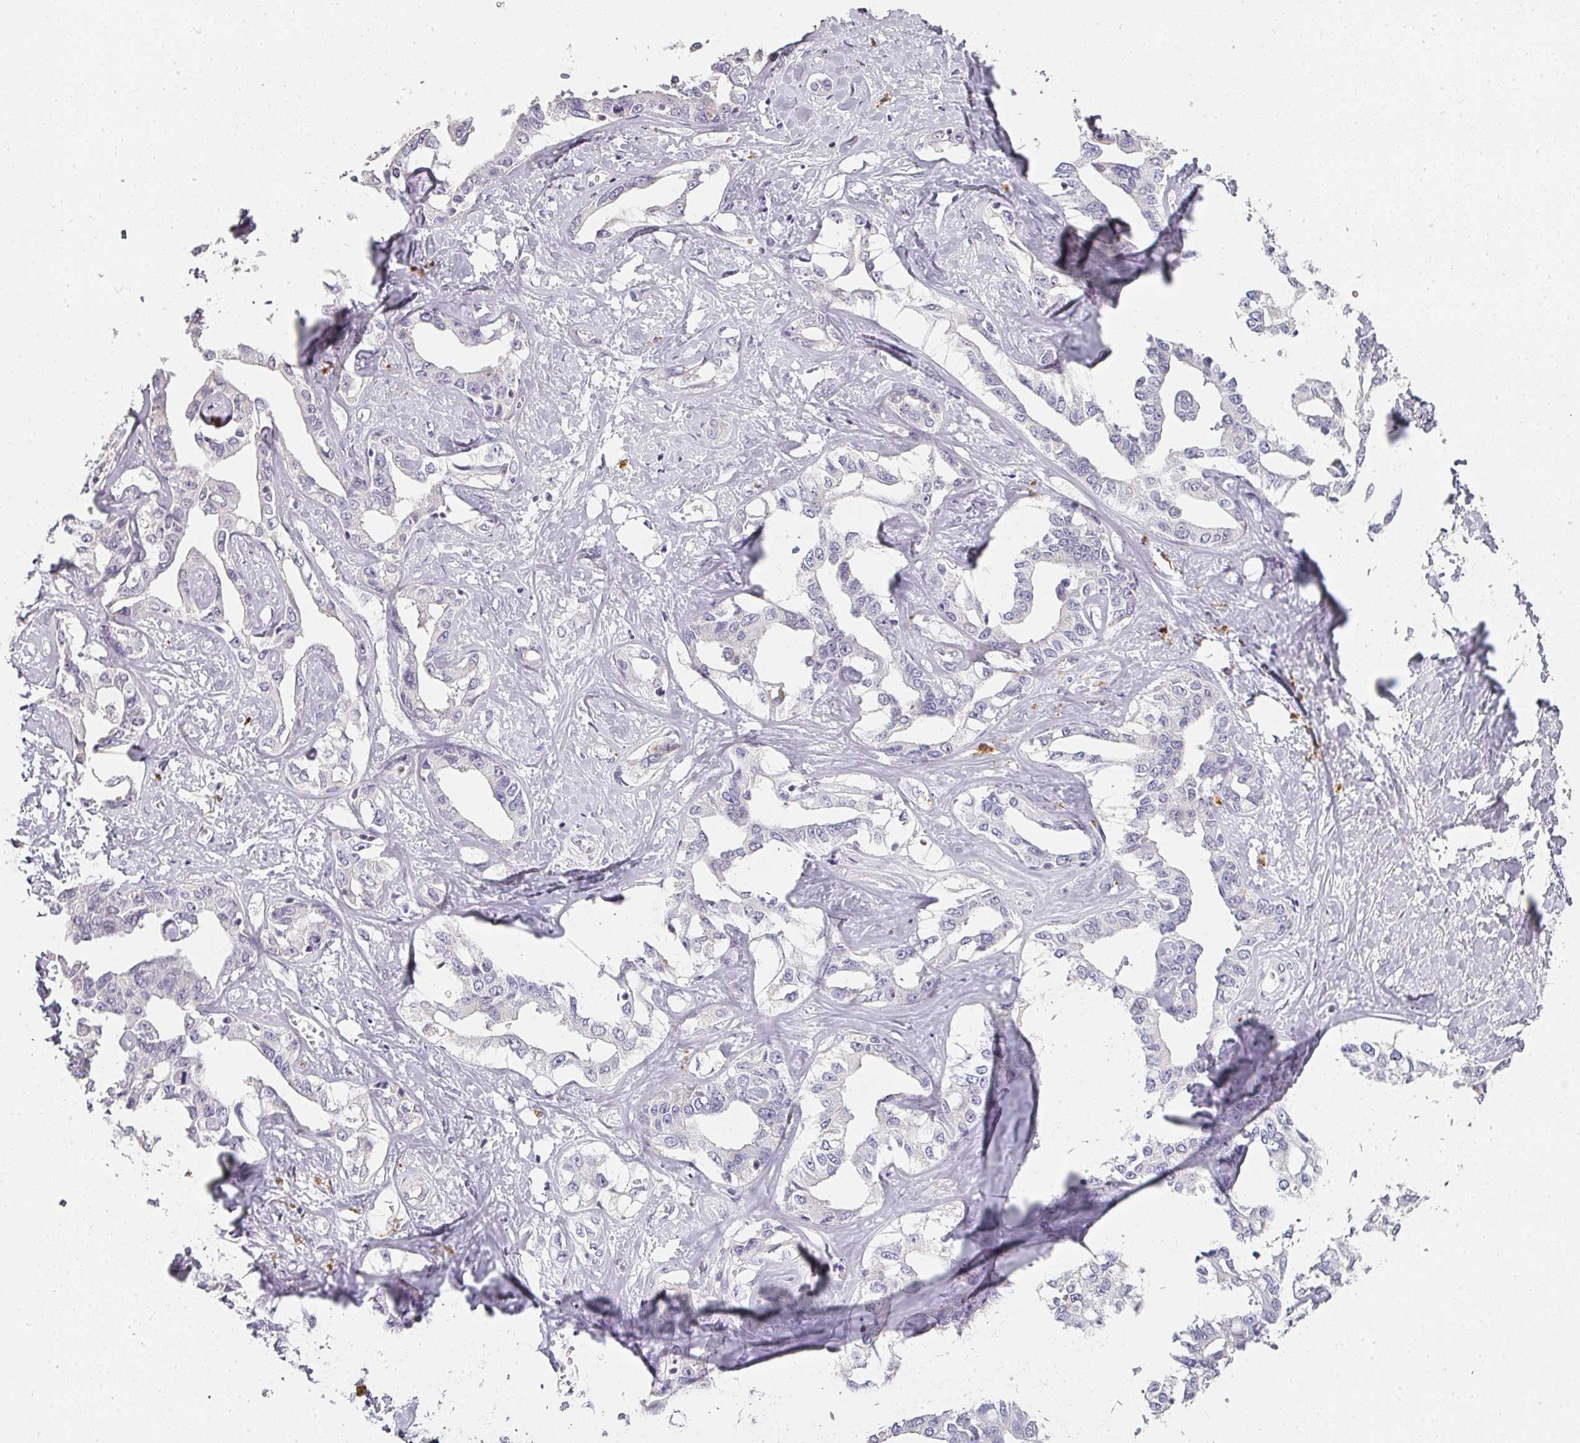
{"staining": {"intensity": "negative", "quantity": "none", "location": "none"}, "tissue": "liver cancer", "cell_type": "Tumor cells", "image_type": "cancer", "snomed": [{"axis": "morphology", "description": "Cholangiocarcinoma"}, {"axis": "topography", "description": "Liver"}], "caption": "IHC histopathology image of human liver cancer (cholangiocarcinoma) stained for a protein (brown), which exhibits no positivity in tumor cells. The staining is performed using DAB (3,3'-diaminobenzidine) brown chromogen with nuclei counter-stained in using hematoxylin.", "gene": "CAMP", "patient": {"sex": "male", "age": 59}}